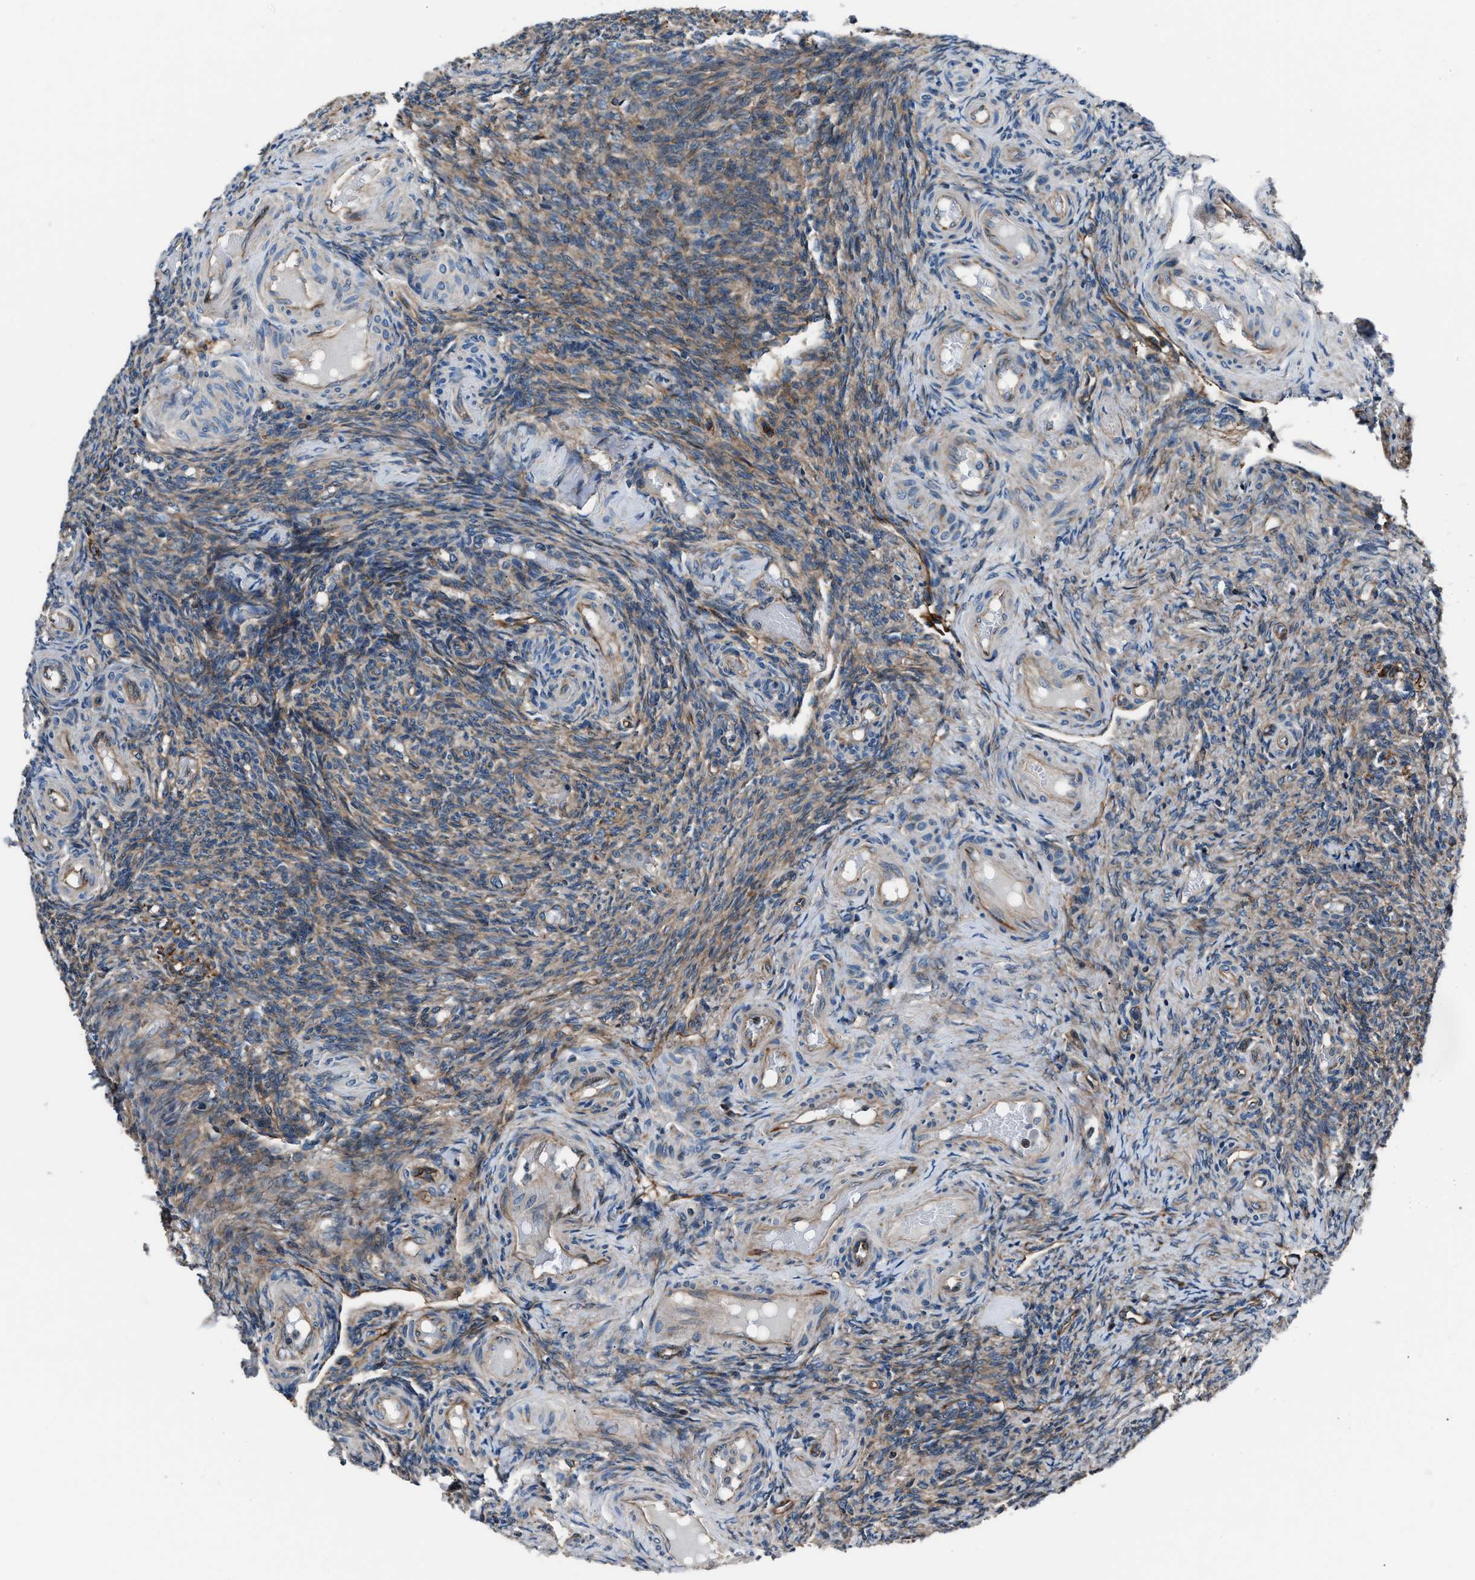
{"staining": {"intensity": "strong", "quantity": ">75%", "location": "cytoplasmic/membranous"}, "tissue": "ovary", "cell_type": "Follicle cells", "image_type": "normal", "snomed": [{"axis": "morphology", "description": "Normal tissue, NOS"}, {"axis": "topography", "description": "Ovary"}], "caption": "A brown stain shows strong cytoplasmic/membranous positivity of a protein in follicle cells of benign ovary. (DAB (3,3'-diaminobenzidine) IHC with brightfield microscopy, high magnification).", "gene": "ENSG00000281039", "patient": {"sex": "female", "age": 41}}